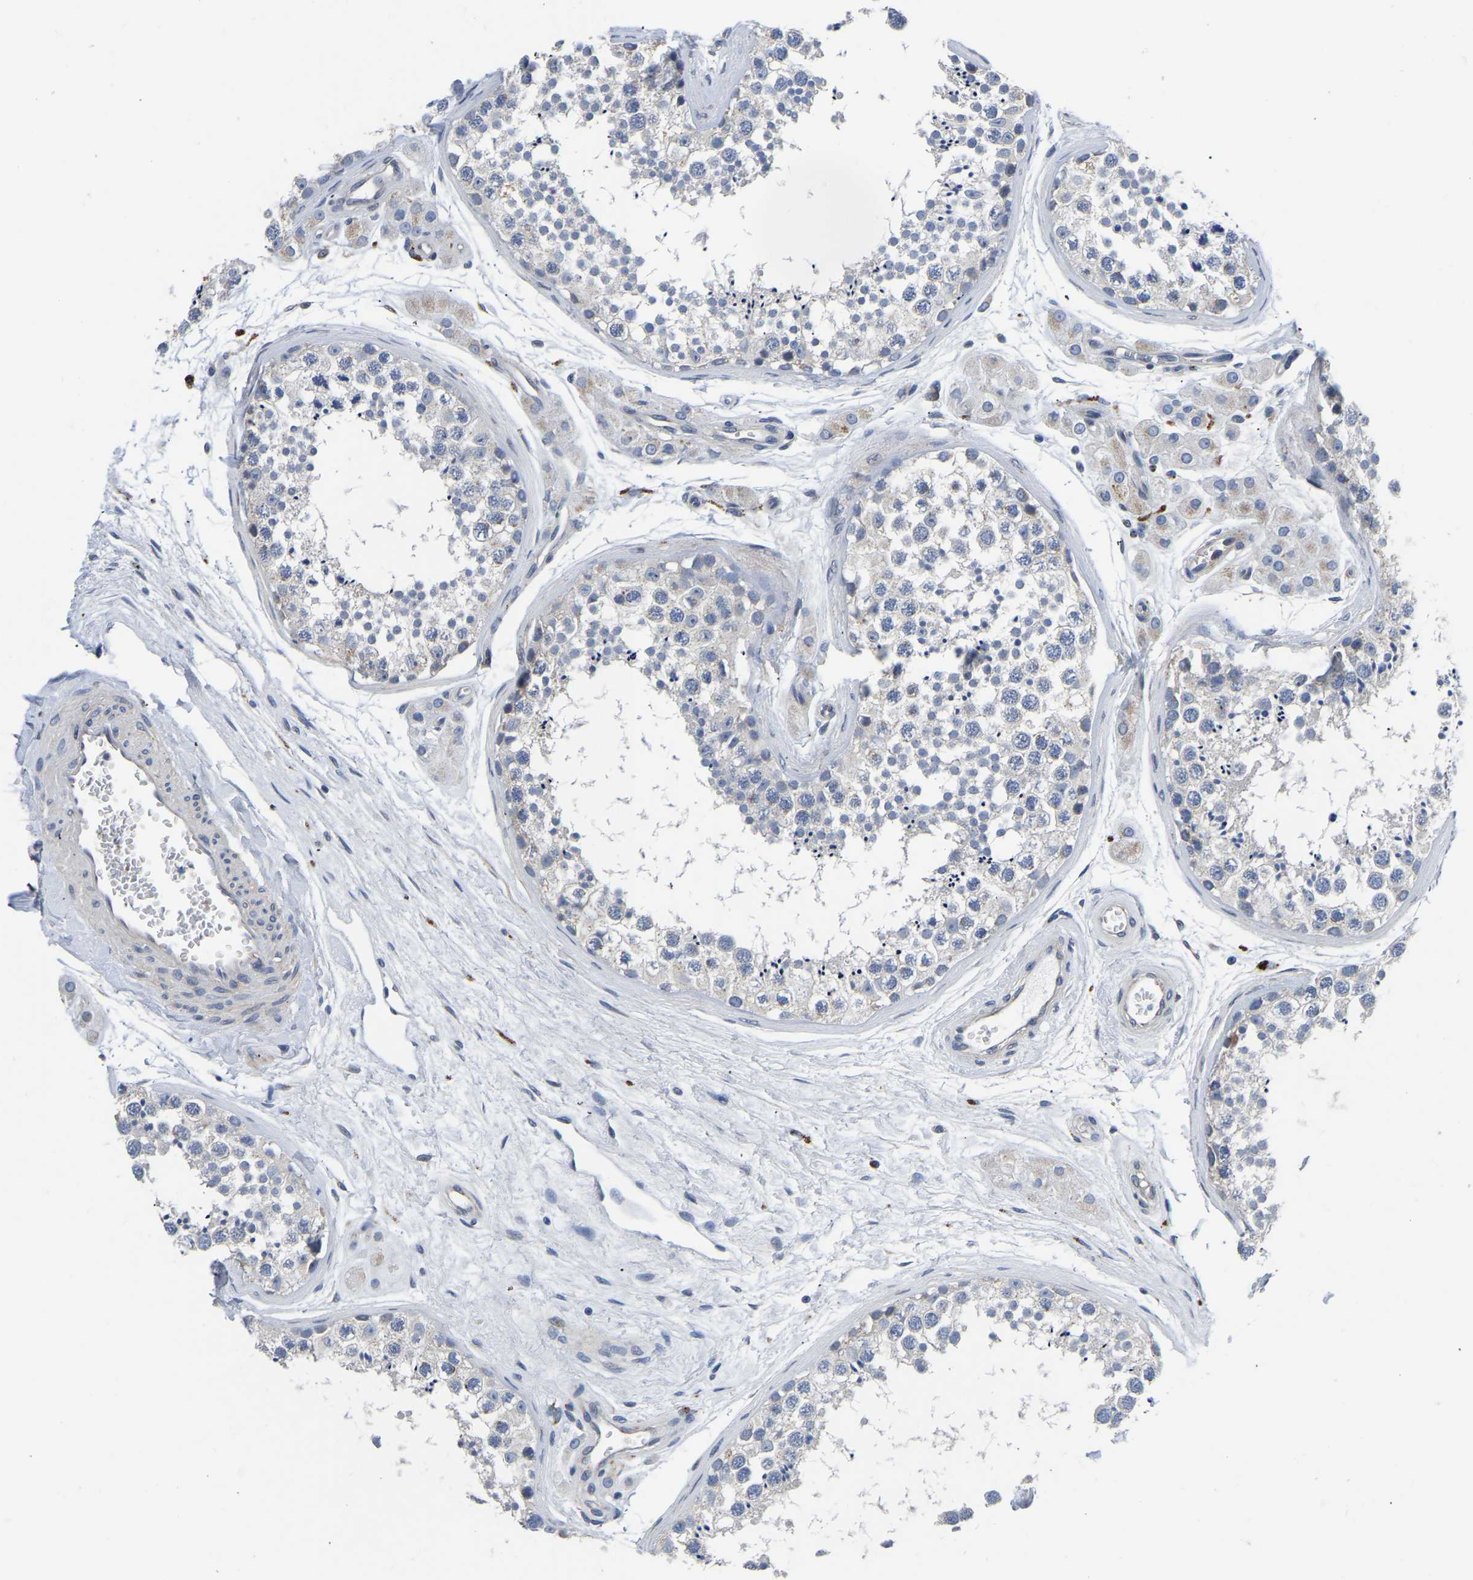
{"staining": {"intensity": "negative", "quantity": "none", "location": "none"}, "tissue": "testis", "cell_type": "Cells in seminiferous ducts", "image_type": "normal", "snomed": [{"axis": "morphology", "description": "Normal tissue, NOS"}, {"axis": "topography", "description": "Testis"}], "caption": "DAB immunohistochemical staining of normal testis reveals no significant expression in cells in seminiferous ducts.", "gene": "PDLIM7", "patient": {"sex": "male", "age": 56}}